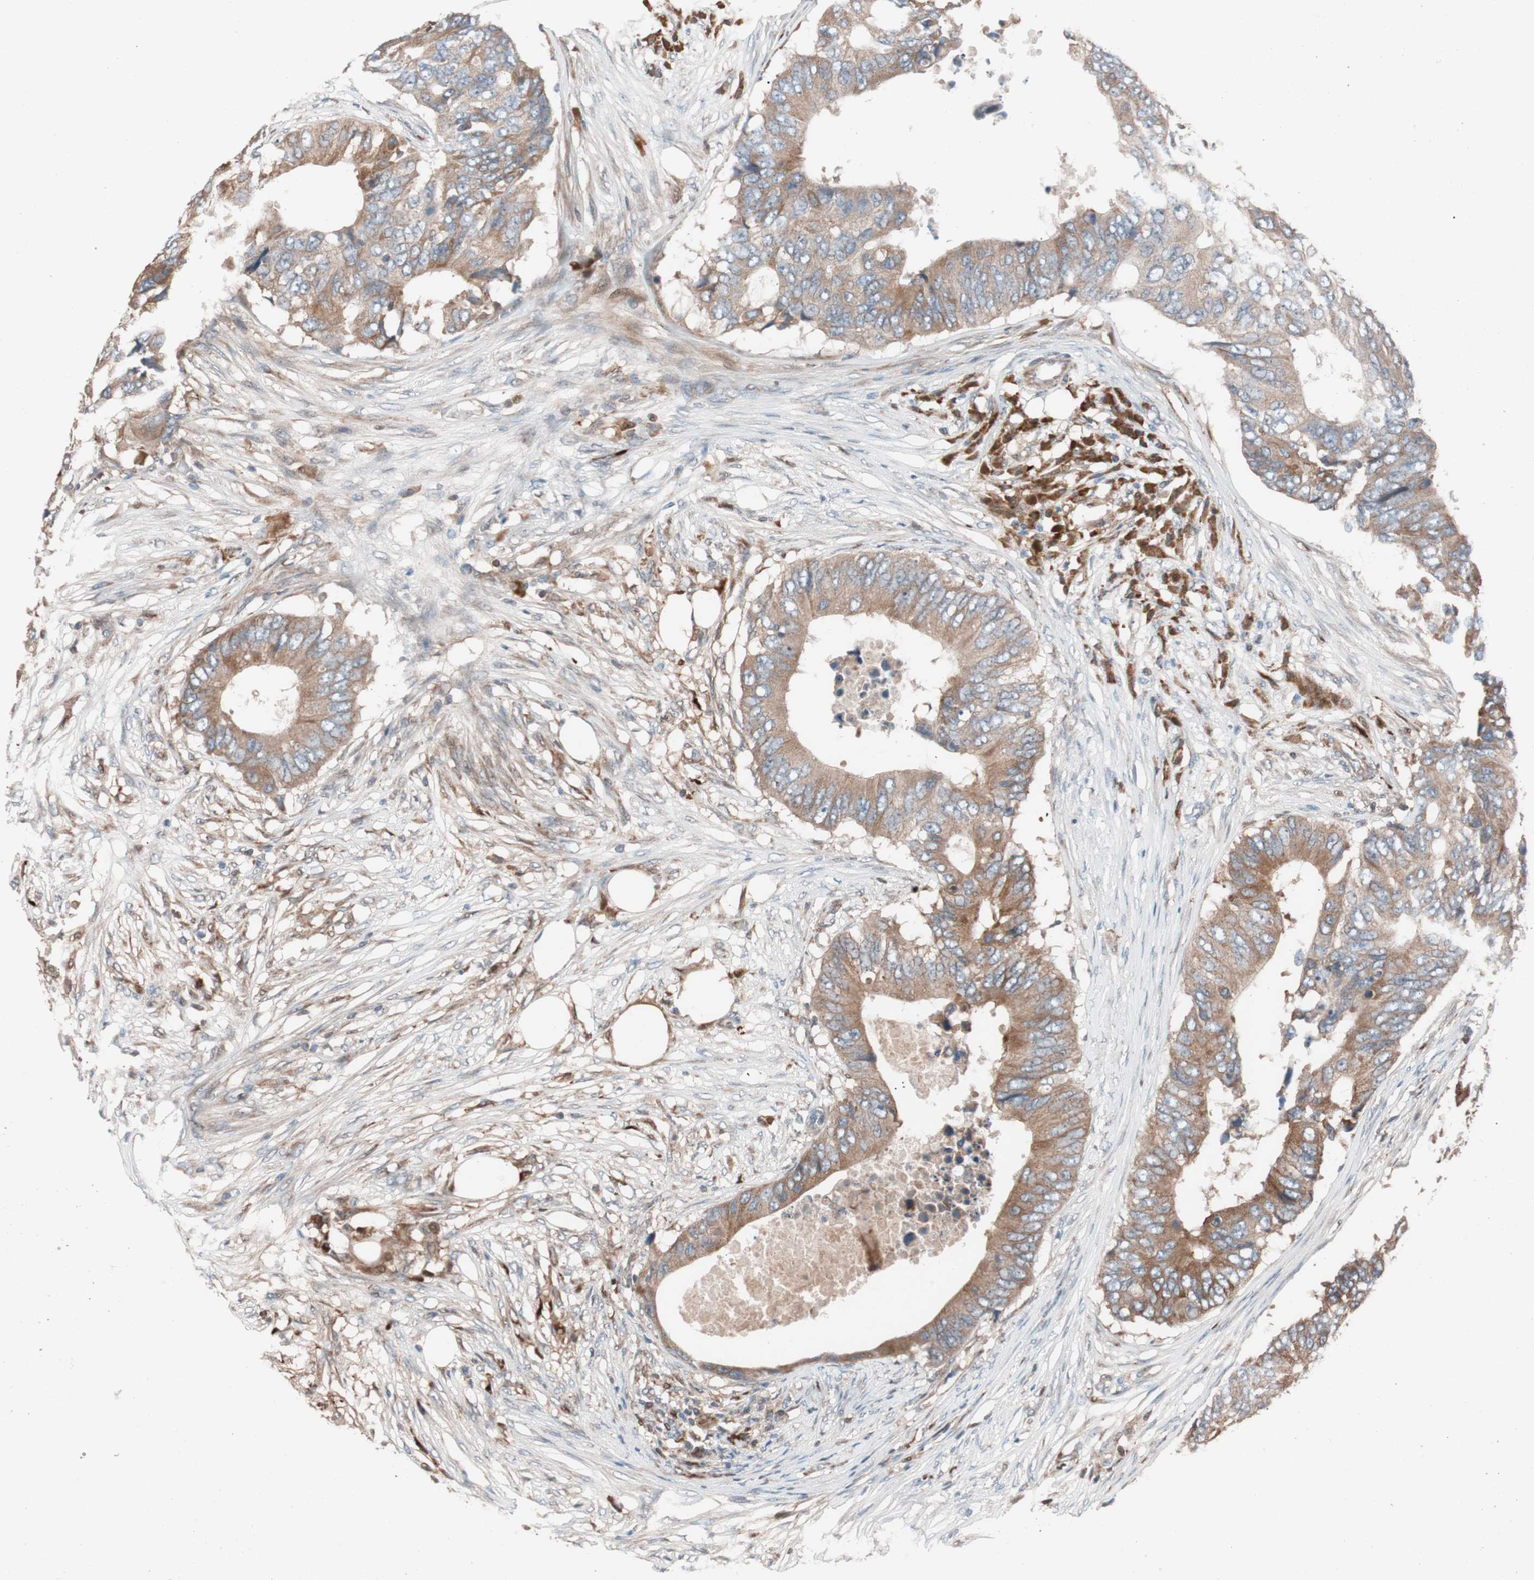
{"staining": {"intensity": "moderate", "quantity": ">75%", "location": "cytoplasmic/membranous"}, "tissue": "colorectal cancer", "cell_type": "Tumor cells", "image_type": "cancer", "snomed": [{"axis": "morphology", "description": "Adenocarcinoma, NOS"}, {"axis": "topography", "description": "Colon"}], "caption": "The immunohistochemical stain labels moderate cytoplasmic/membranous expression in tumor cells of colorectal adenocarcinoma tissue.", "gene": "FAAH", "patient": {"sex": "male", "age": 71}}